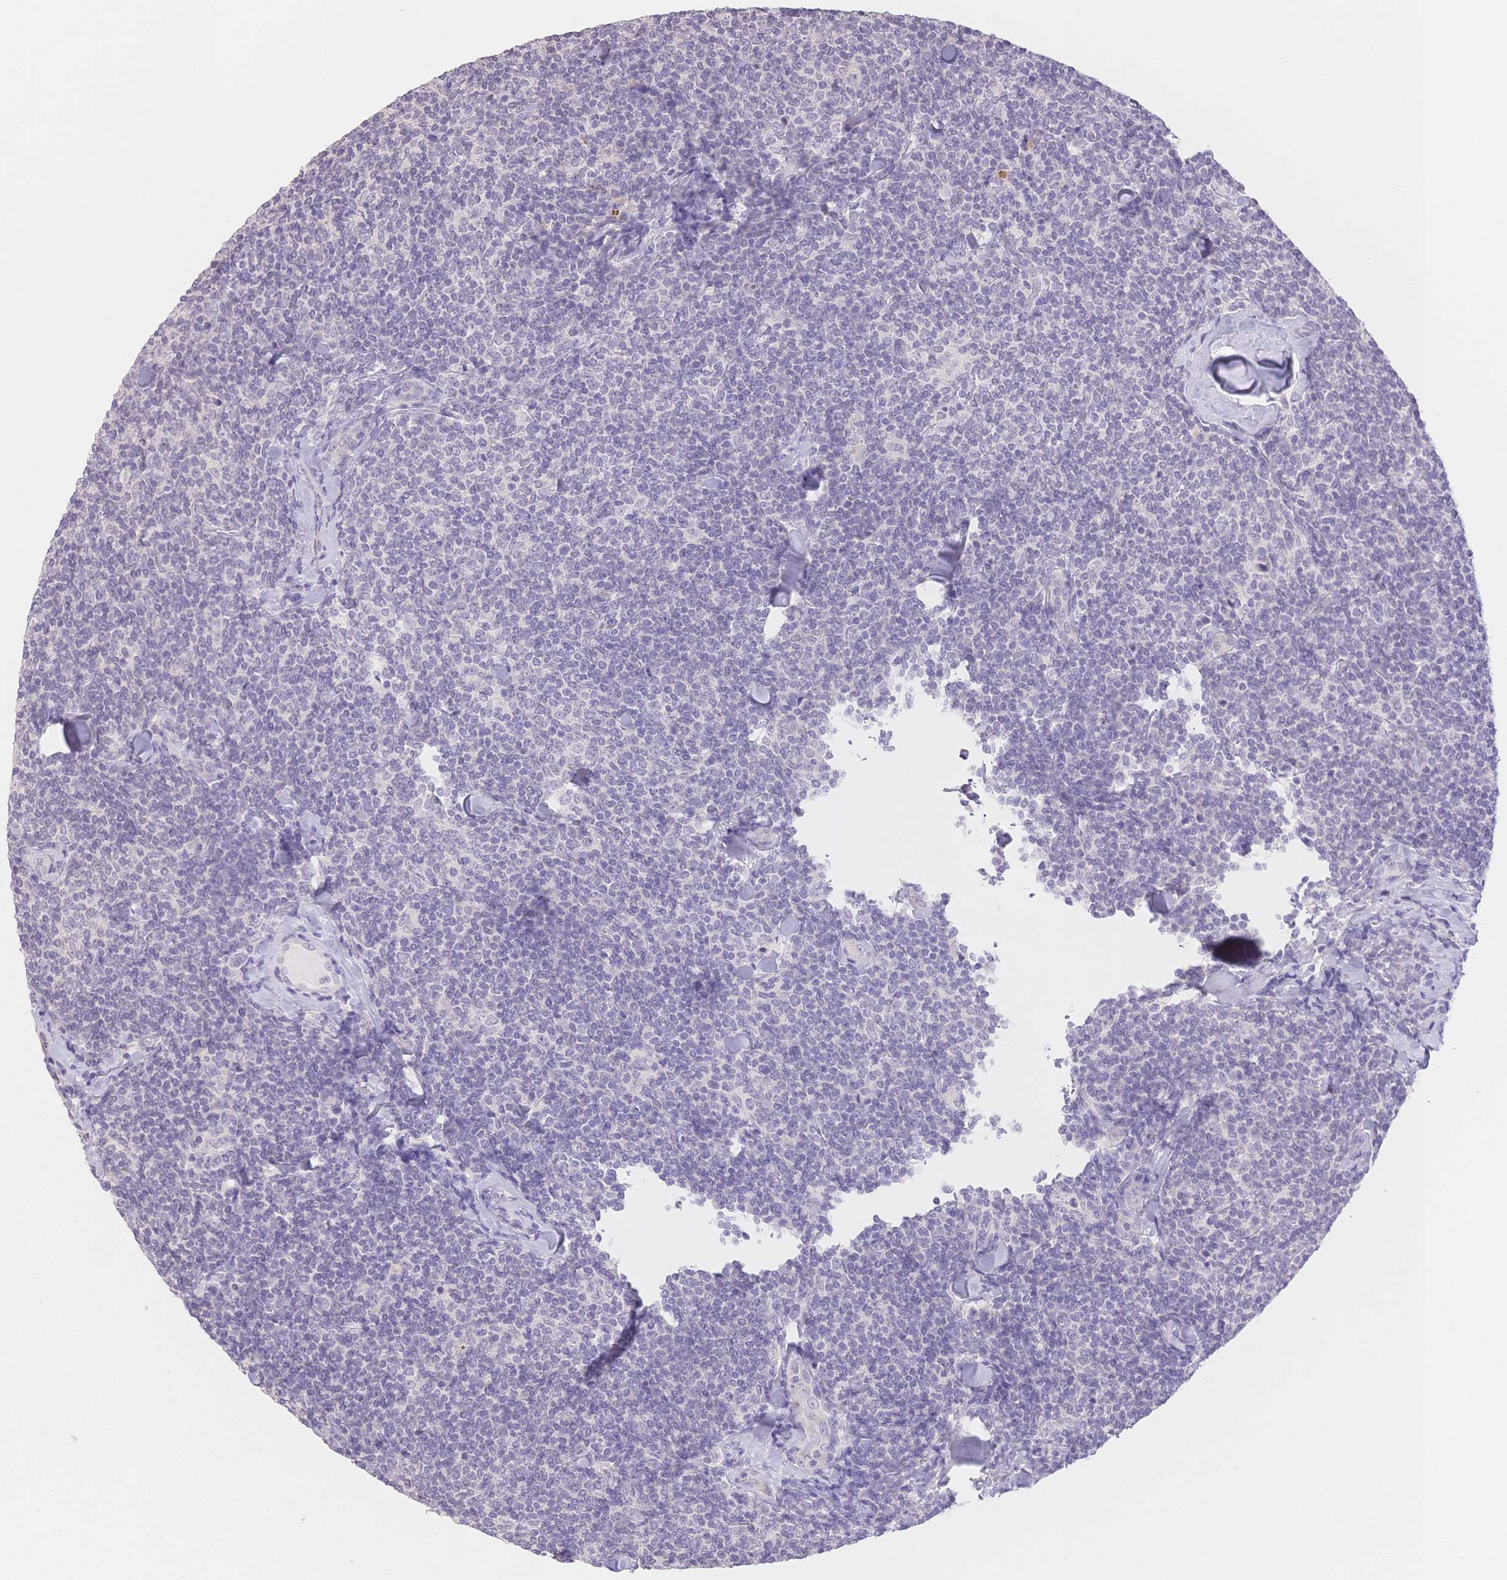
{"staining": {"intensity": "negative", "quantity": "none", "location": "none"}, "tissue": "lymphoma", "cell_type": "Tumor cells", "image_type": "cancer", "snomed": [{"axis": "morphology", "description": "Malignant lymphoma, non-Hodgkin's type, Low grade"}, {"axis": "topography", "description": "Lymph node"}], "caption": "Immunohistochemistry (IHC) of low-grade malignant lymphoma, non-Hodgkin's type exhibits no staining in tumor cells.", "gene": "SUV39H2", "patient": {"sex": "female", "age": 56}}